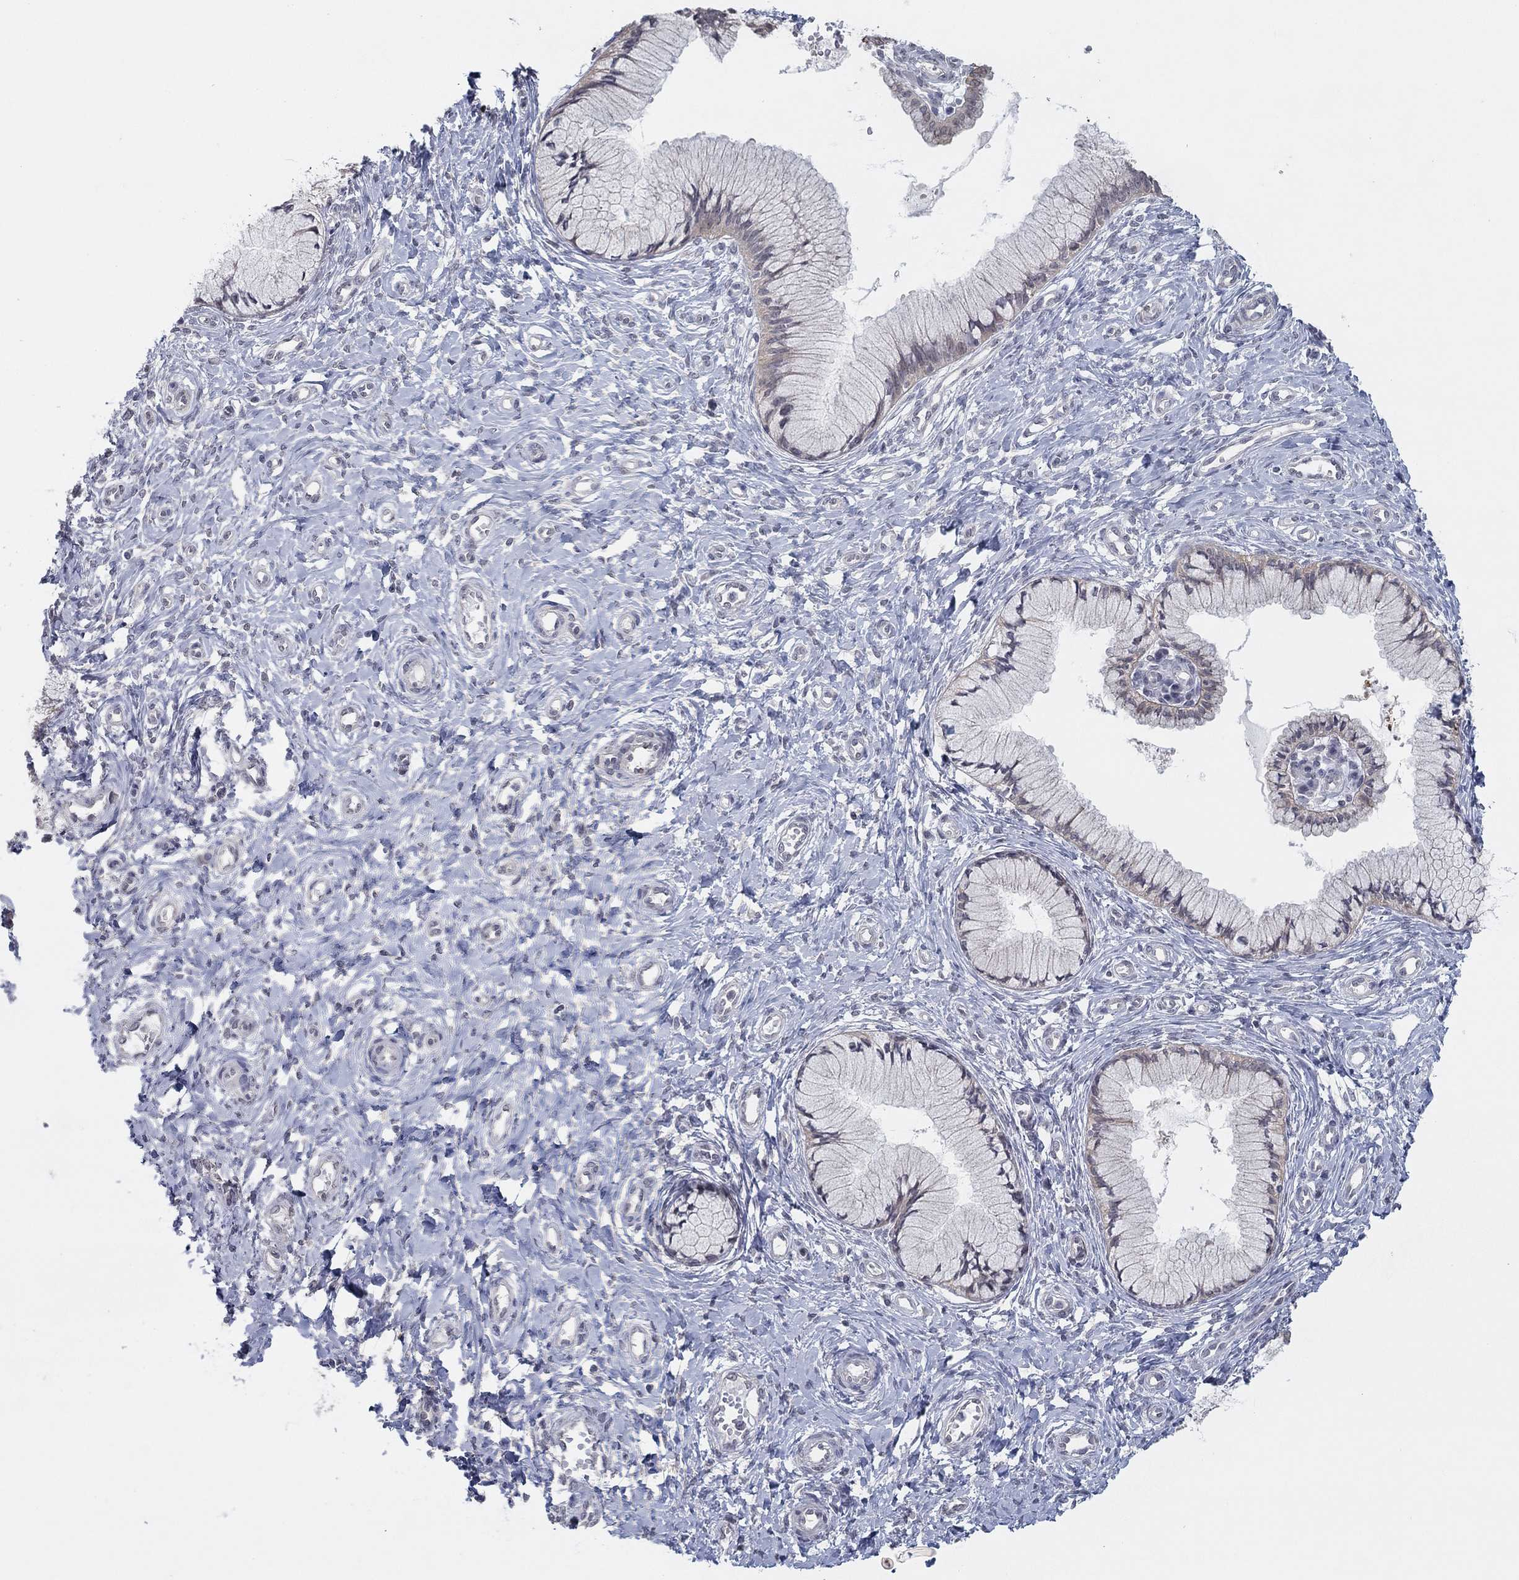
{"staining": {"intensity": "weak", "quantity": ">75%", "location": "cytoplasmic/membranous"}, "tissue": "cervix", "cell_type": "Glandular cells", "image_type": "normal", "snomed": [{"axis": "morphology", "description": "Normal tissue, NOS"}, {"axis": "topography", "description": "Cervix"}], "caption": "A histopathology image of human cervix stained for a protein displays weak cytoplasmic/membranous brown staining in glandular cells. (DAB IHC, brown staining for protein, blue staining for nuclei).", "gene": "SLC22A2", "patient": {"sex": "female", "age": 37}}